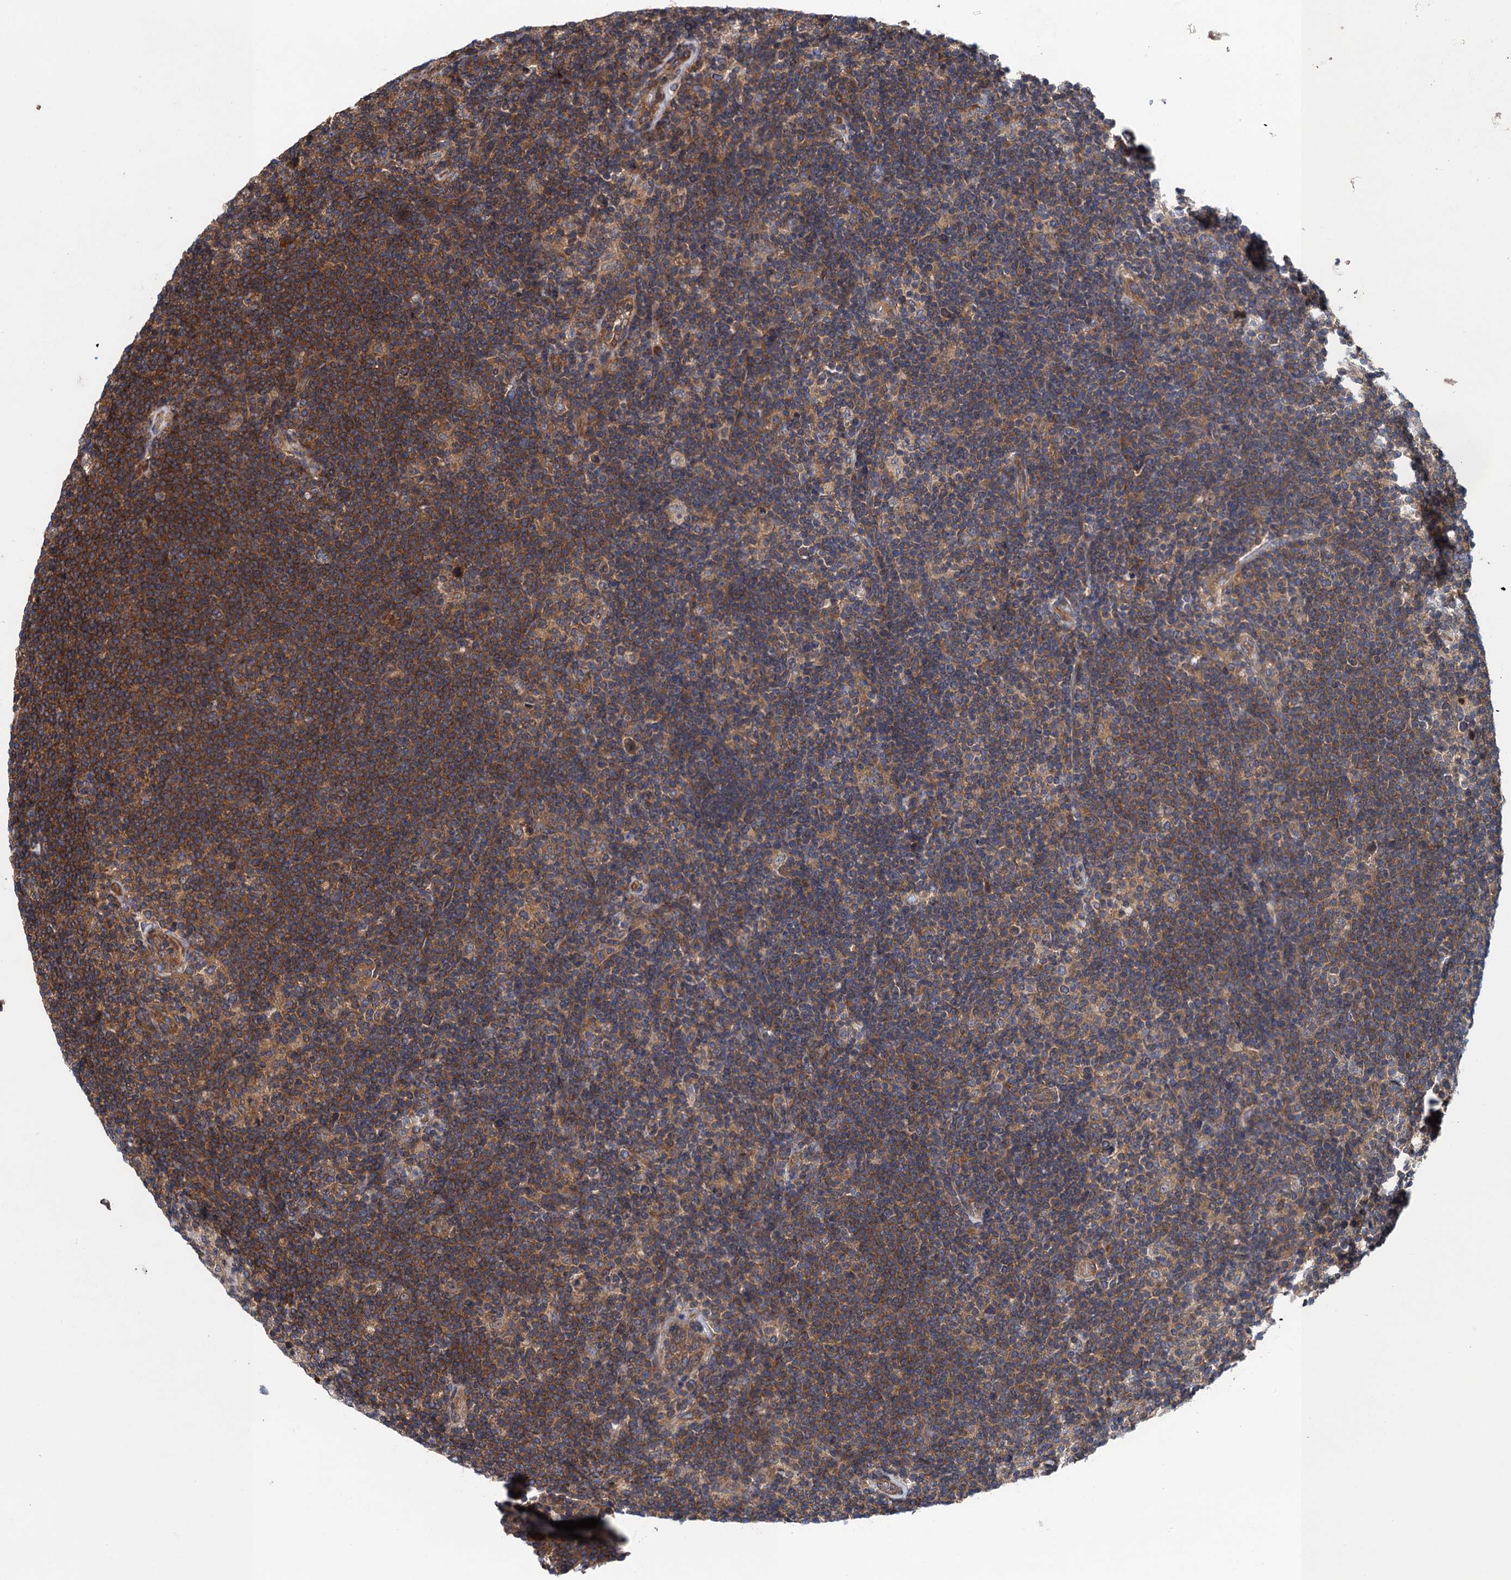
{"staining": {"intensity": "moderate", "quantity": "25%-75%", "location": "cytoplasmic/membranous"}, "tissue": "lymphoma", "cell_type": "Tumor cells", "image_type": "cancer", "snomed": [{"axis": "morphology", "description": "Hodgkin's disease, NOS"}, {"axis": "topography", "description": "Lymph node"}], "caption": "Protein expression analysis of human Hodgkin's disease reveals moderate cytoplasmic/membranous positivity in about 25%-75% of tumor cells. Immunohistochemistry (ihc) stains the protein in brown and the nuclei are stained blue.", "gene": "MDM1", "patient": {"sex": "female", "age": 57}}